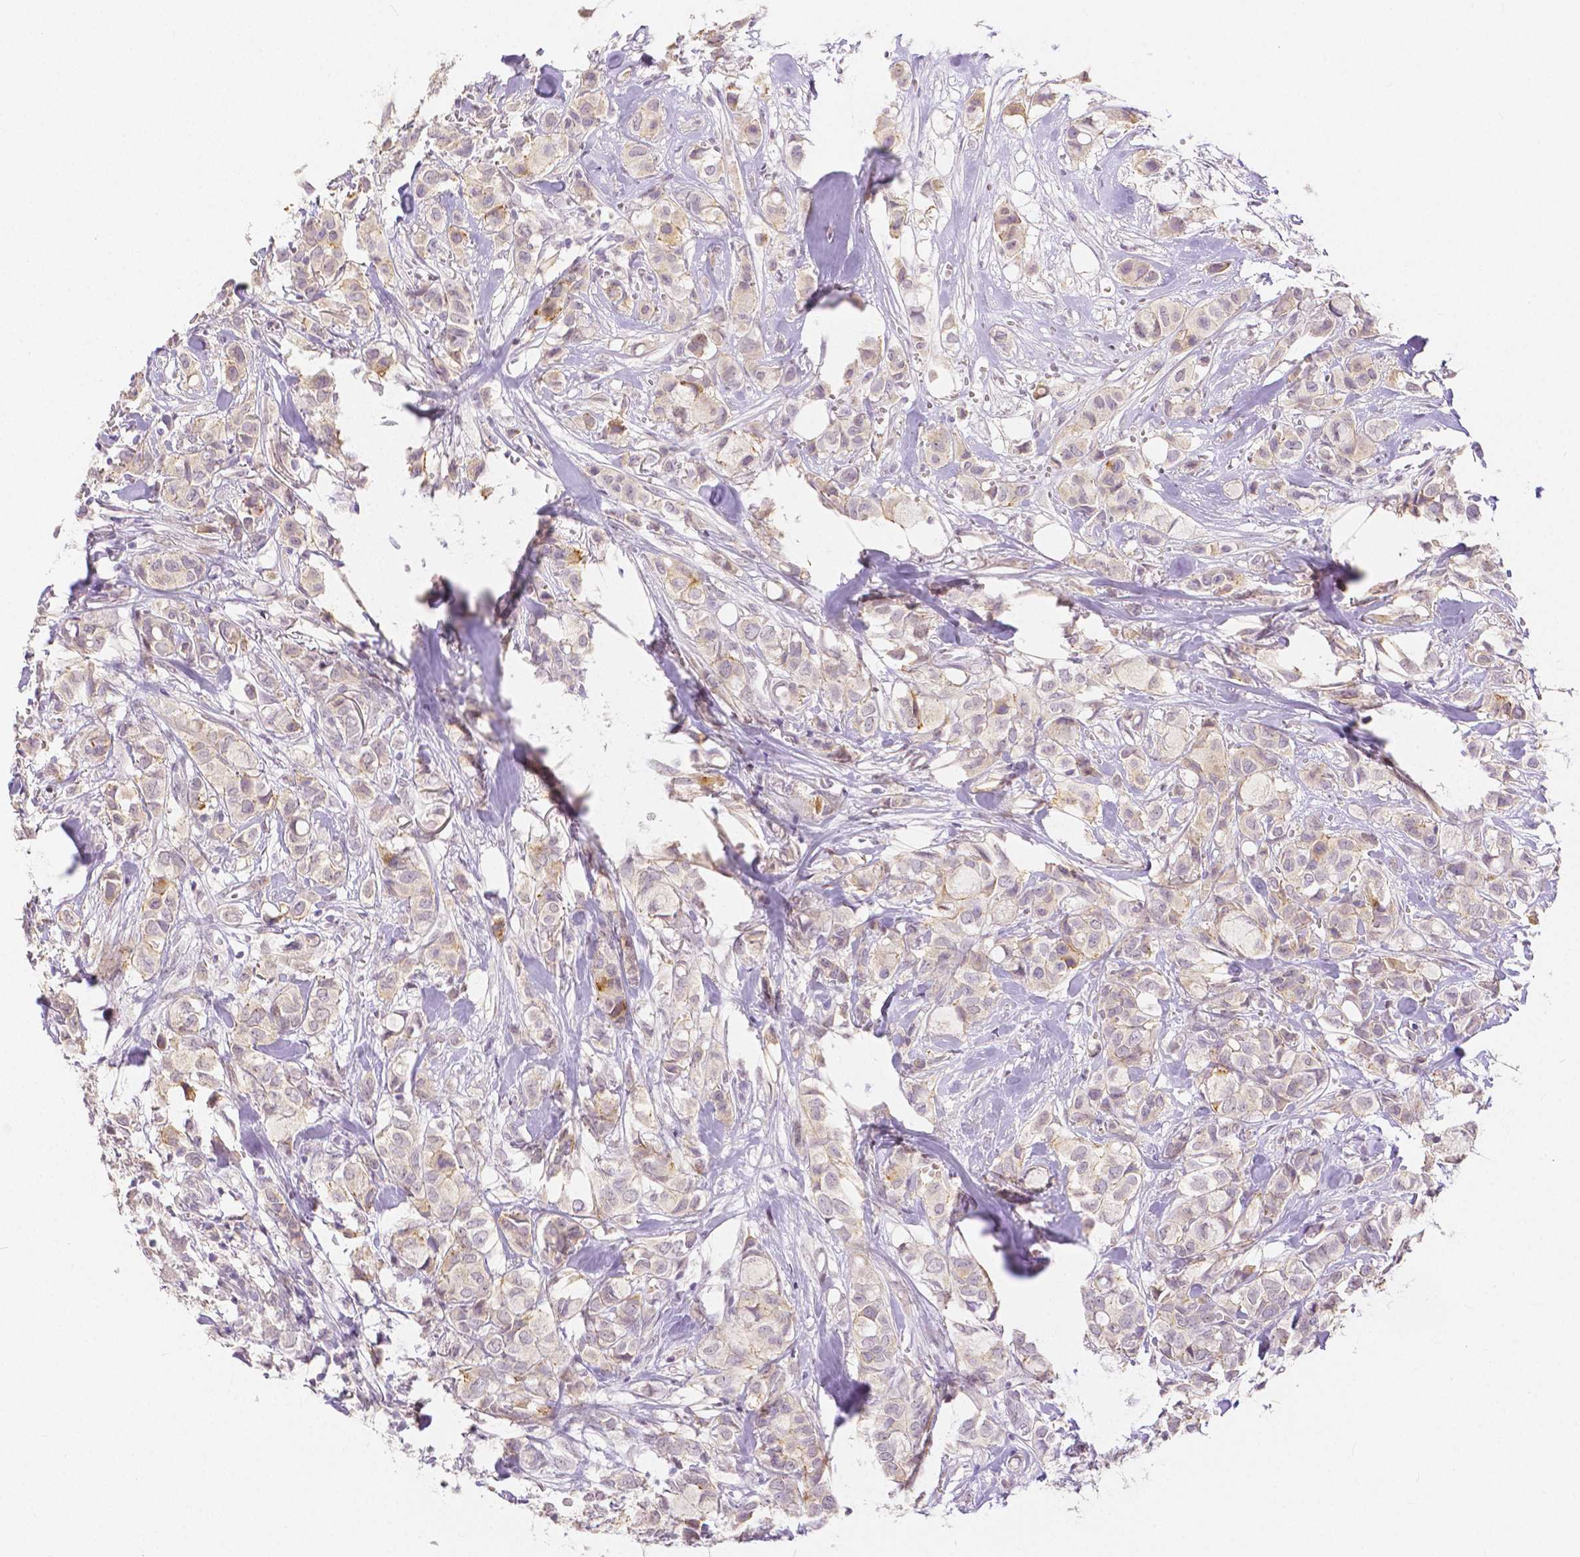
{"staining": {"intensity": "weak", "quantity": "25%-75%", "location": "cytoplasmic/membranous"}, "tissue": "breast cancer", "cell_type": "Tumor cells", "image_type": "cancer", "snomed": [{"axis": "morphology", "description": "Duct carcinoma"}, {"axis": "topography", "description": "Breast"}], "caption": "Immunohistochemical staining of breast cancer exhibits low levels of weak cytoplasmic/membranous staining in about 25%-75% of tumor cells. Nuclei are stained in blue.", "gene": "OCLN", "patient": {"sex": "female", "age": 85}}